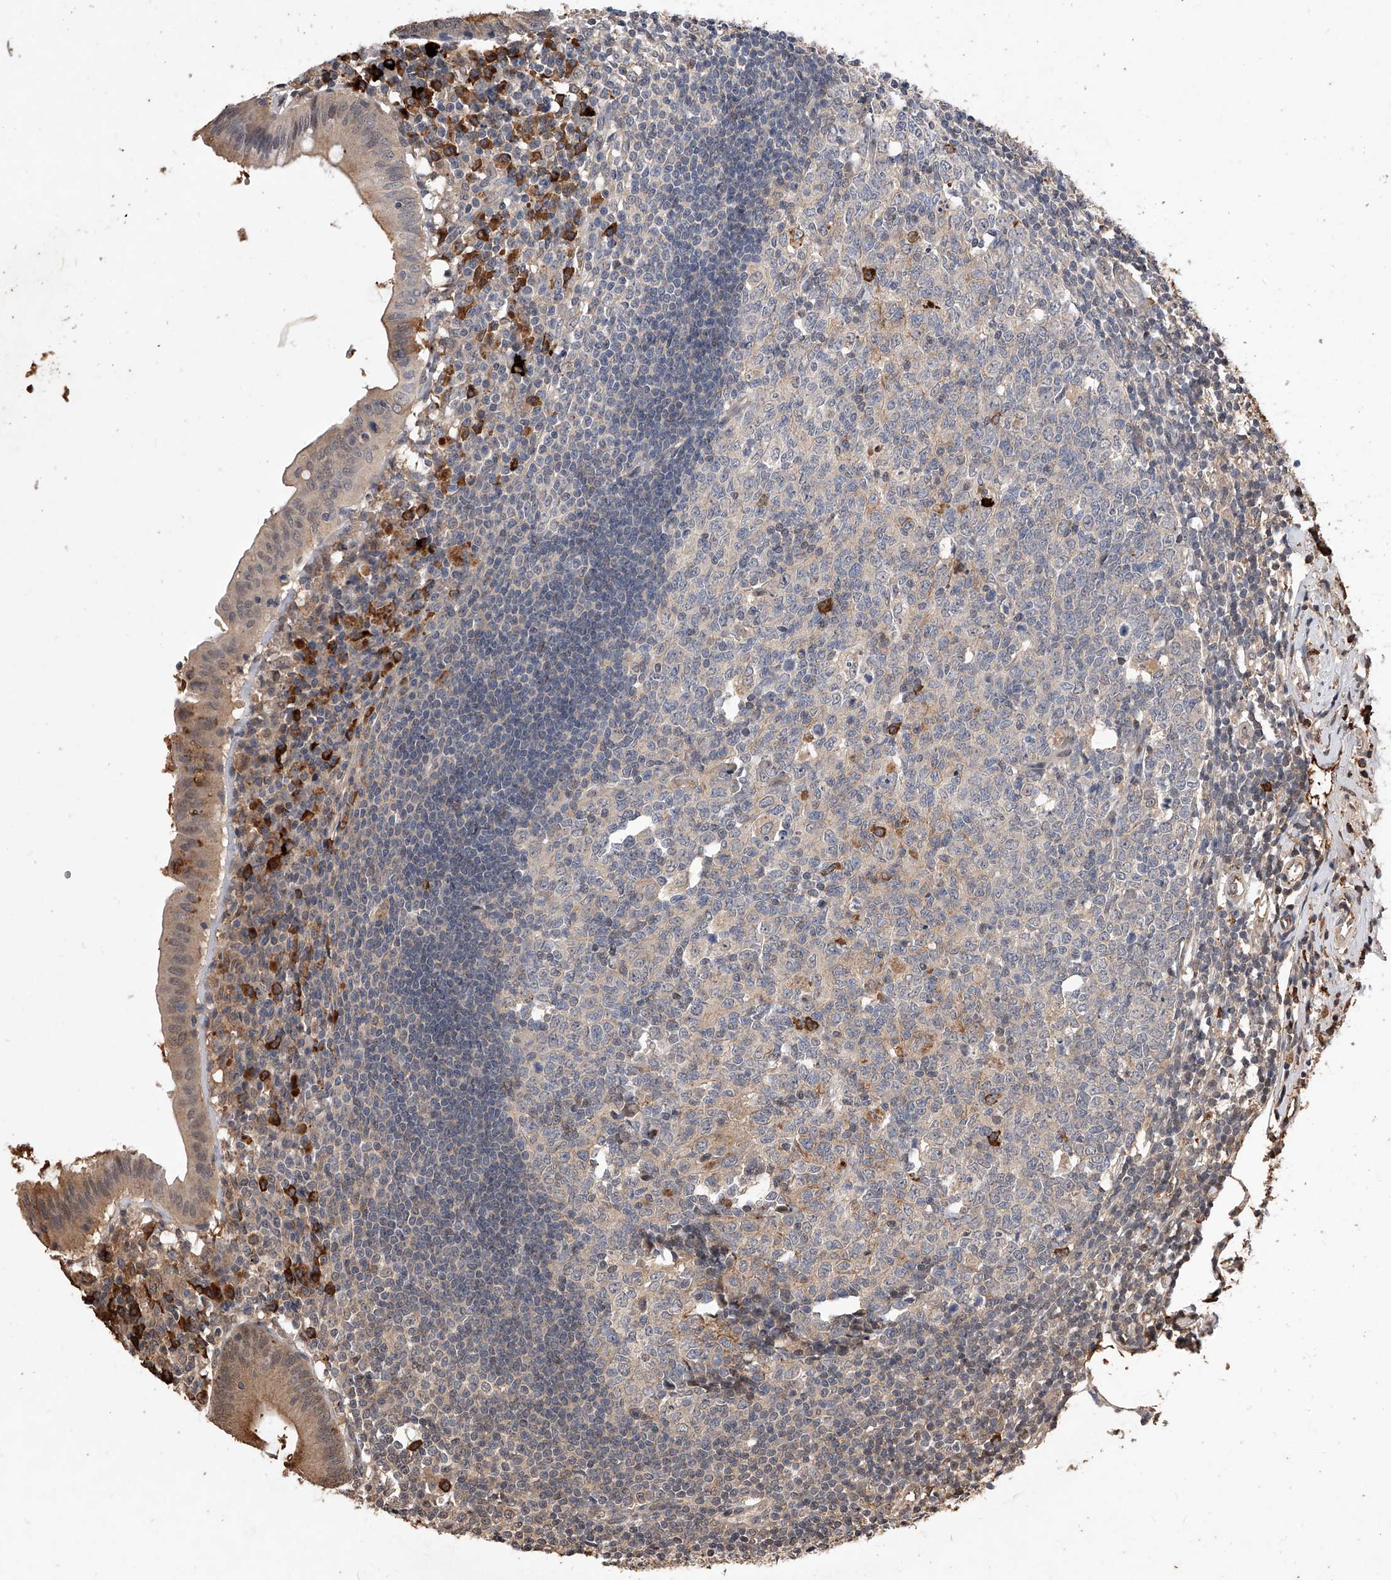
{"staining": {"intensity": "moderate", "quantity": "25%-75%", "location": "cytoplasmic/membranous"}, "tissue": "appendix", "cell_type": "Glandular cells", "image_type": "normal", "snomed": [{"axis": "morphology", "description": "Normal tissue, NOS"}, {"axis": "topography", "description": "Appendix"}], "caption": "High-magnification brightfield microscopy of normal appendix stained with DAB (brown) and counterstained with hematoxylin (blue). glandular cells exhibit moderate cytoplasmic/membranous expression is appreciated in about25%-75% of cells. The protein is stained brown, and the nuclei are stained in blue (DAB (3,3'-diaminobenzidine) IHC with brightfield microscopy, high magnification).", "gene": "CFAP410", "patient": {"sex": "female", "age": 54}}